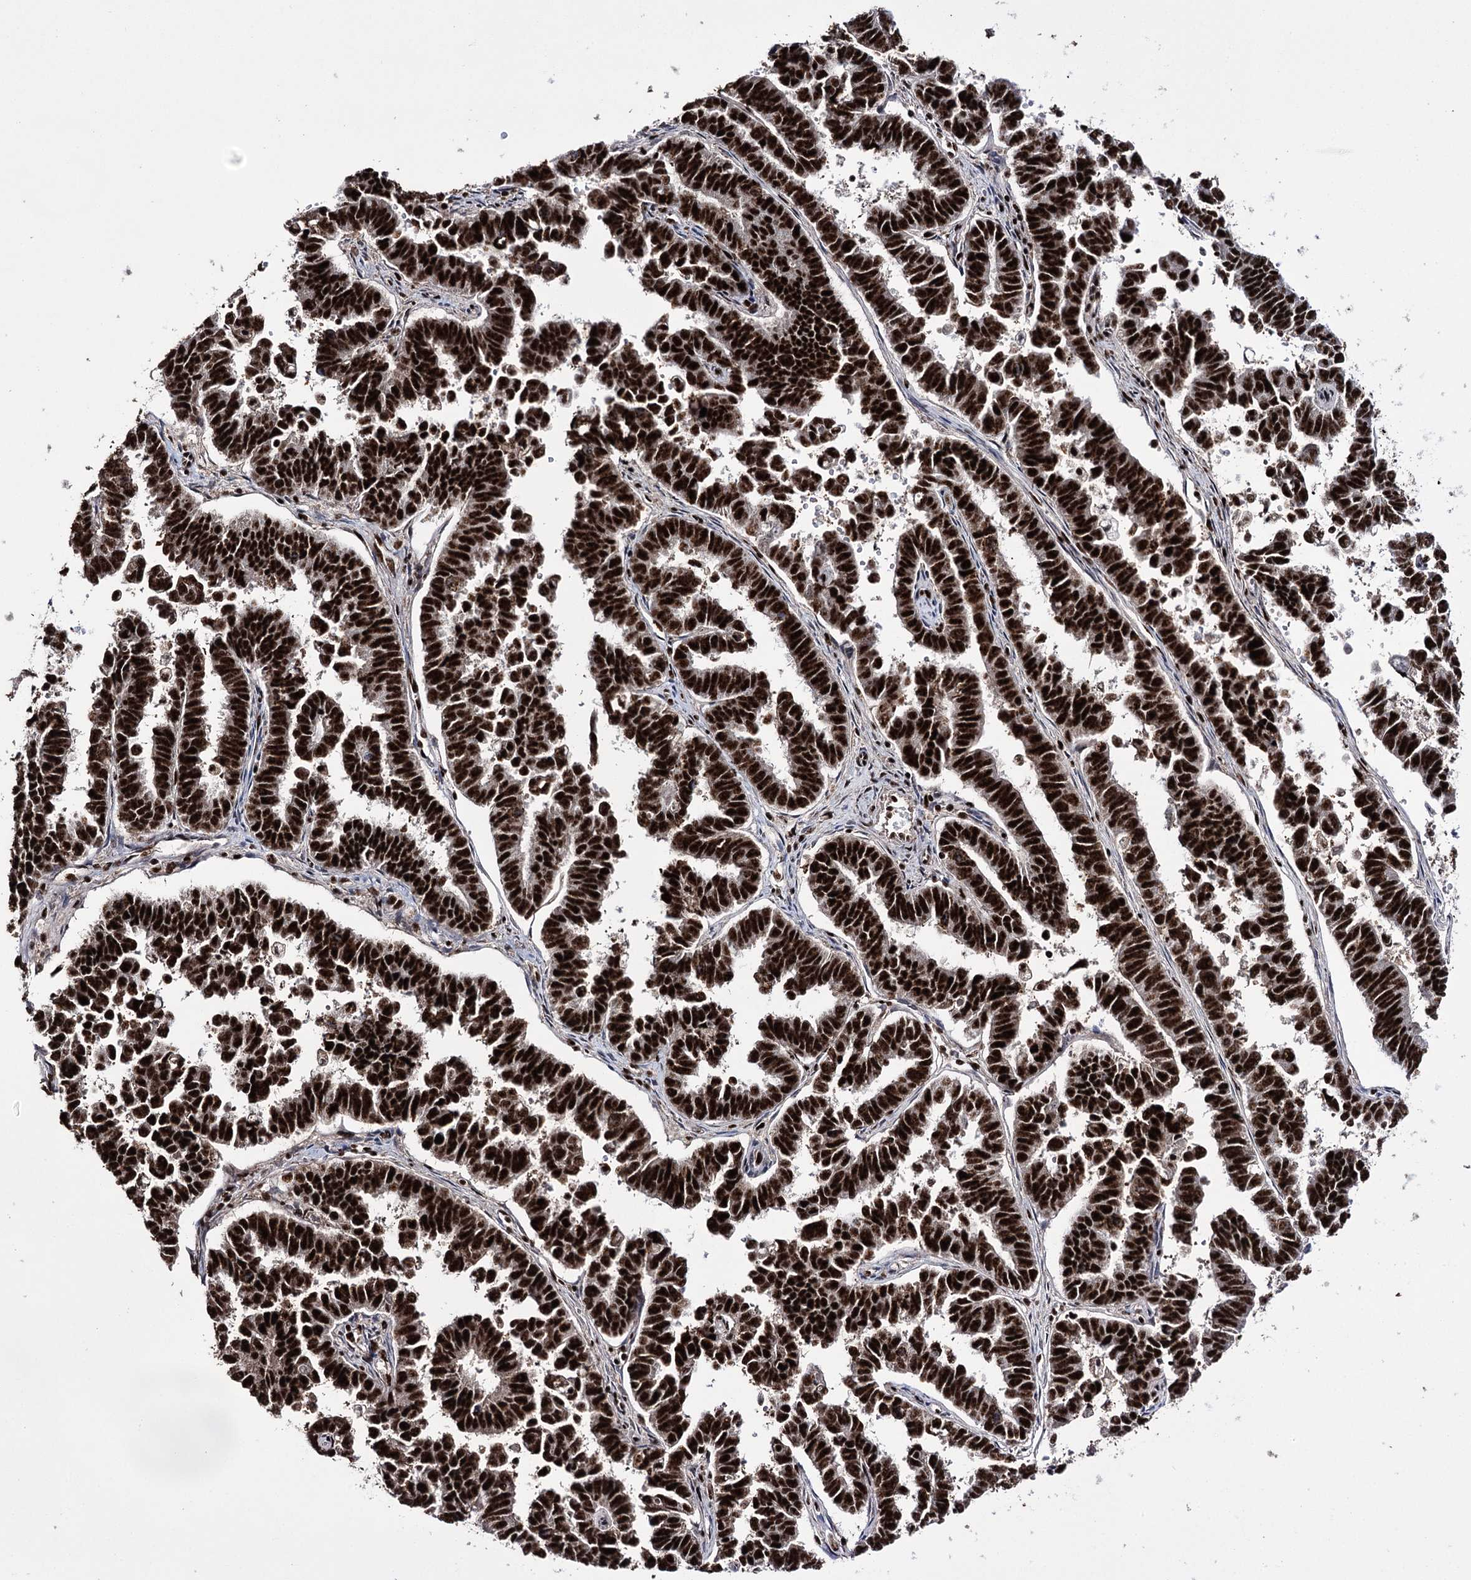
{"staining": {"intensity": "strong", "quantity": ">75%", "location": "nuclear"}, "tissue": "endometrial cancer", "cell_type": "Tumor cells", "image_type": "cancer", "snomed": [{"axis": "morphology", "description": "Adenocarcinoma, NOS"}, {"axis": "topography", "description": "Endometrium"}], "caption": "Protein positivity by immunohistochemistry (IHC) reveals strong nuclear expression in approximately >75% of tumor cells in endometrial cancer (adenocarcinoma). The staining was performed using DAB (3,3'-diaminobenzidine) to visualize the protein expression in brown, while the nuclei were stained in blue with hematoxylin (Magnification: 20x).", "gene": "PRPF40A", "patient": {"sex": "female", "age": 75}}